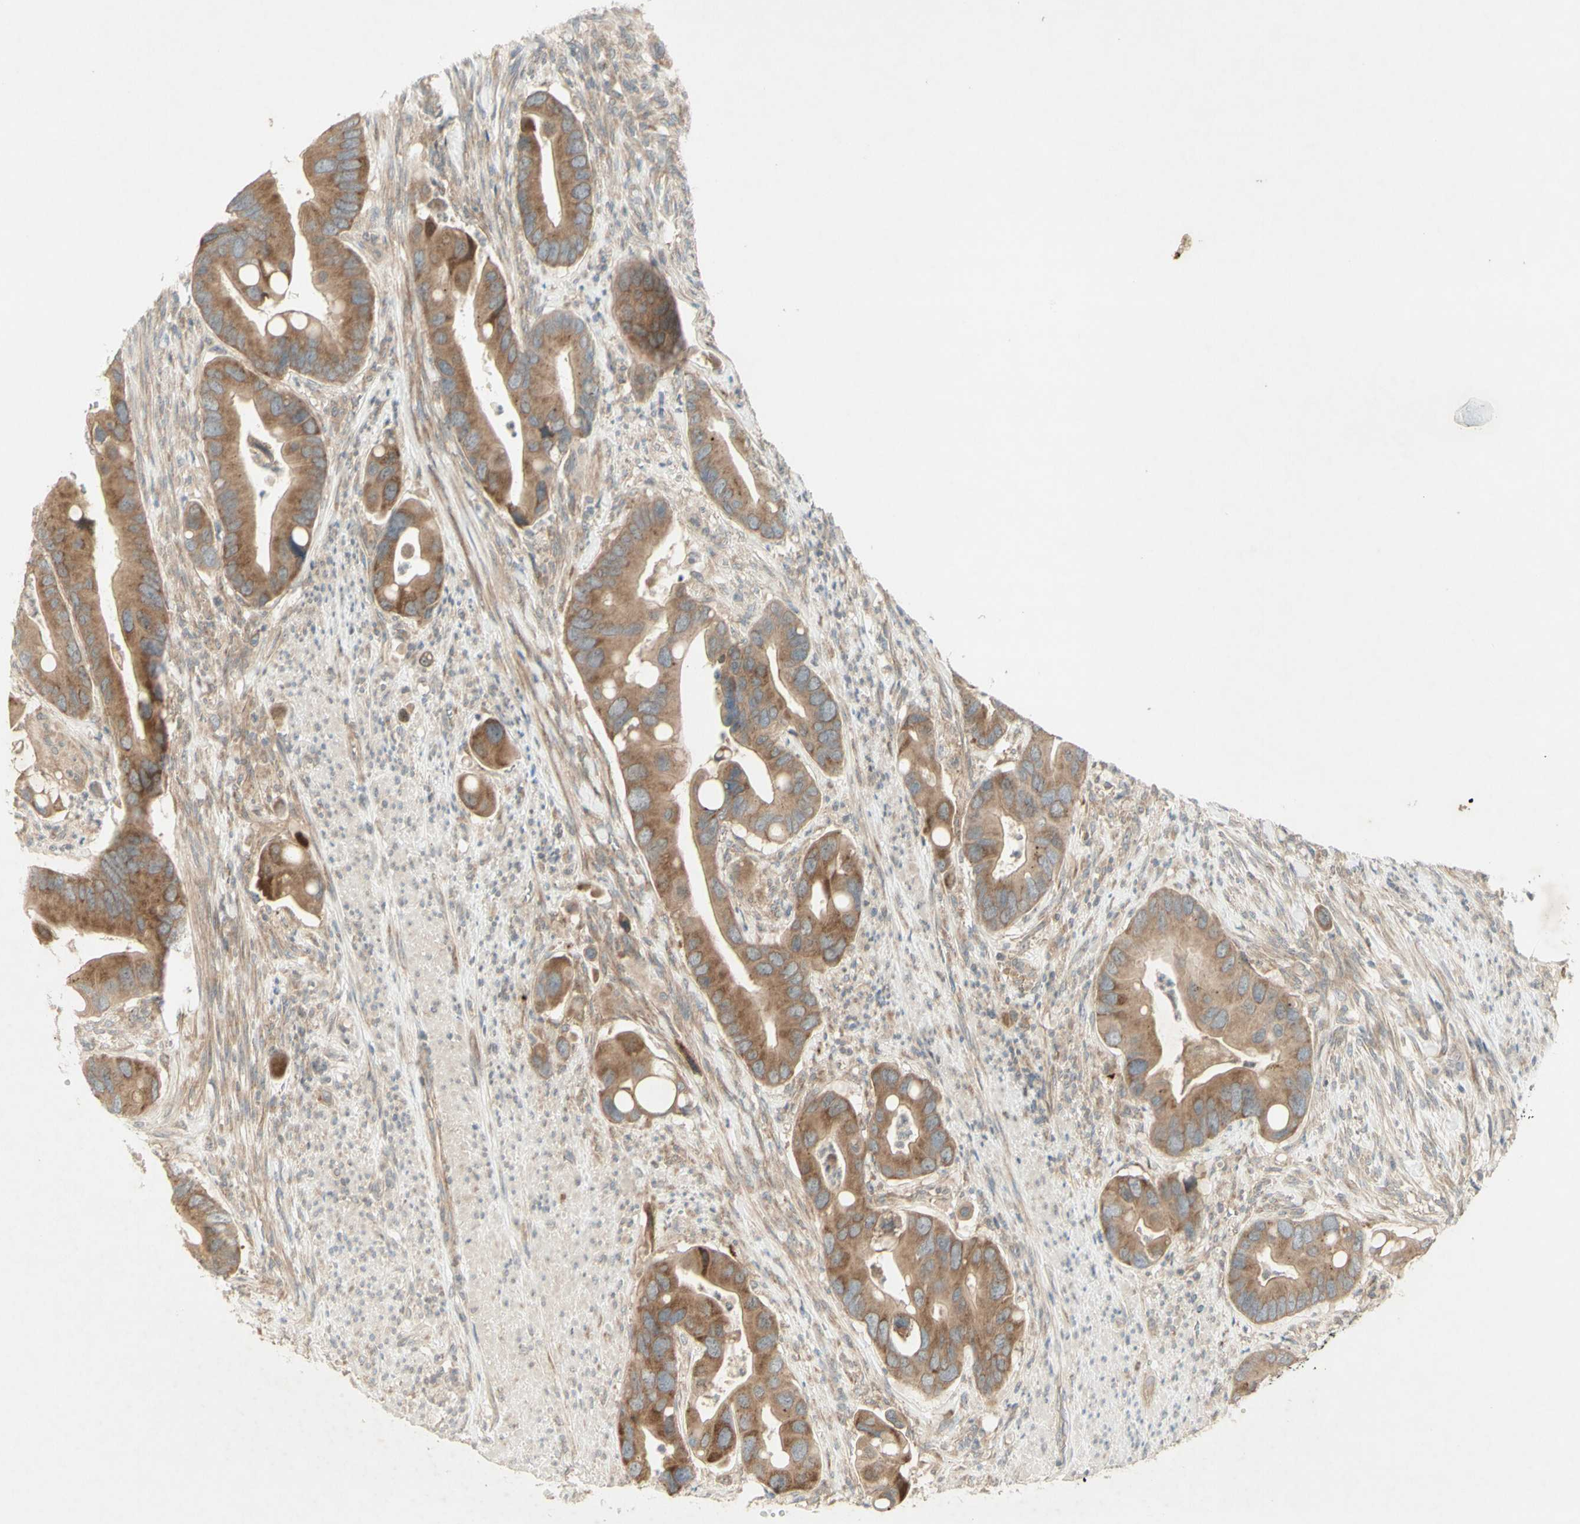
{"staining": {"intensity": "moderate", "quantity": ">75%", "location": "cytoplasmic/membranous"}, "tissue": "colorectal cancer", "cell_type": "Tumor cells", "image_type": "cancer", "snomed": [{"axis": "morphology", "description": "Adenocarcinoma, NOS"}, {"axis": "topography", "description": "Rectum"}], "caption": "Moderate cytoplasmic/membranous staining is seen in about >75% of tumor cells in colorectal cancer.", "gene": "ETF1", "patient": {"sex": "female", "age": 57}}